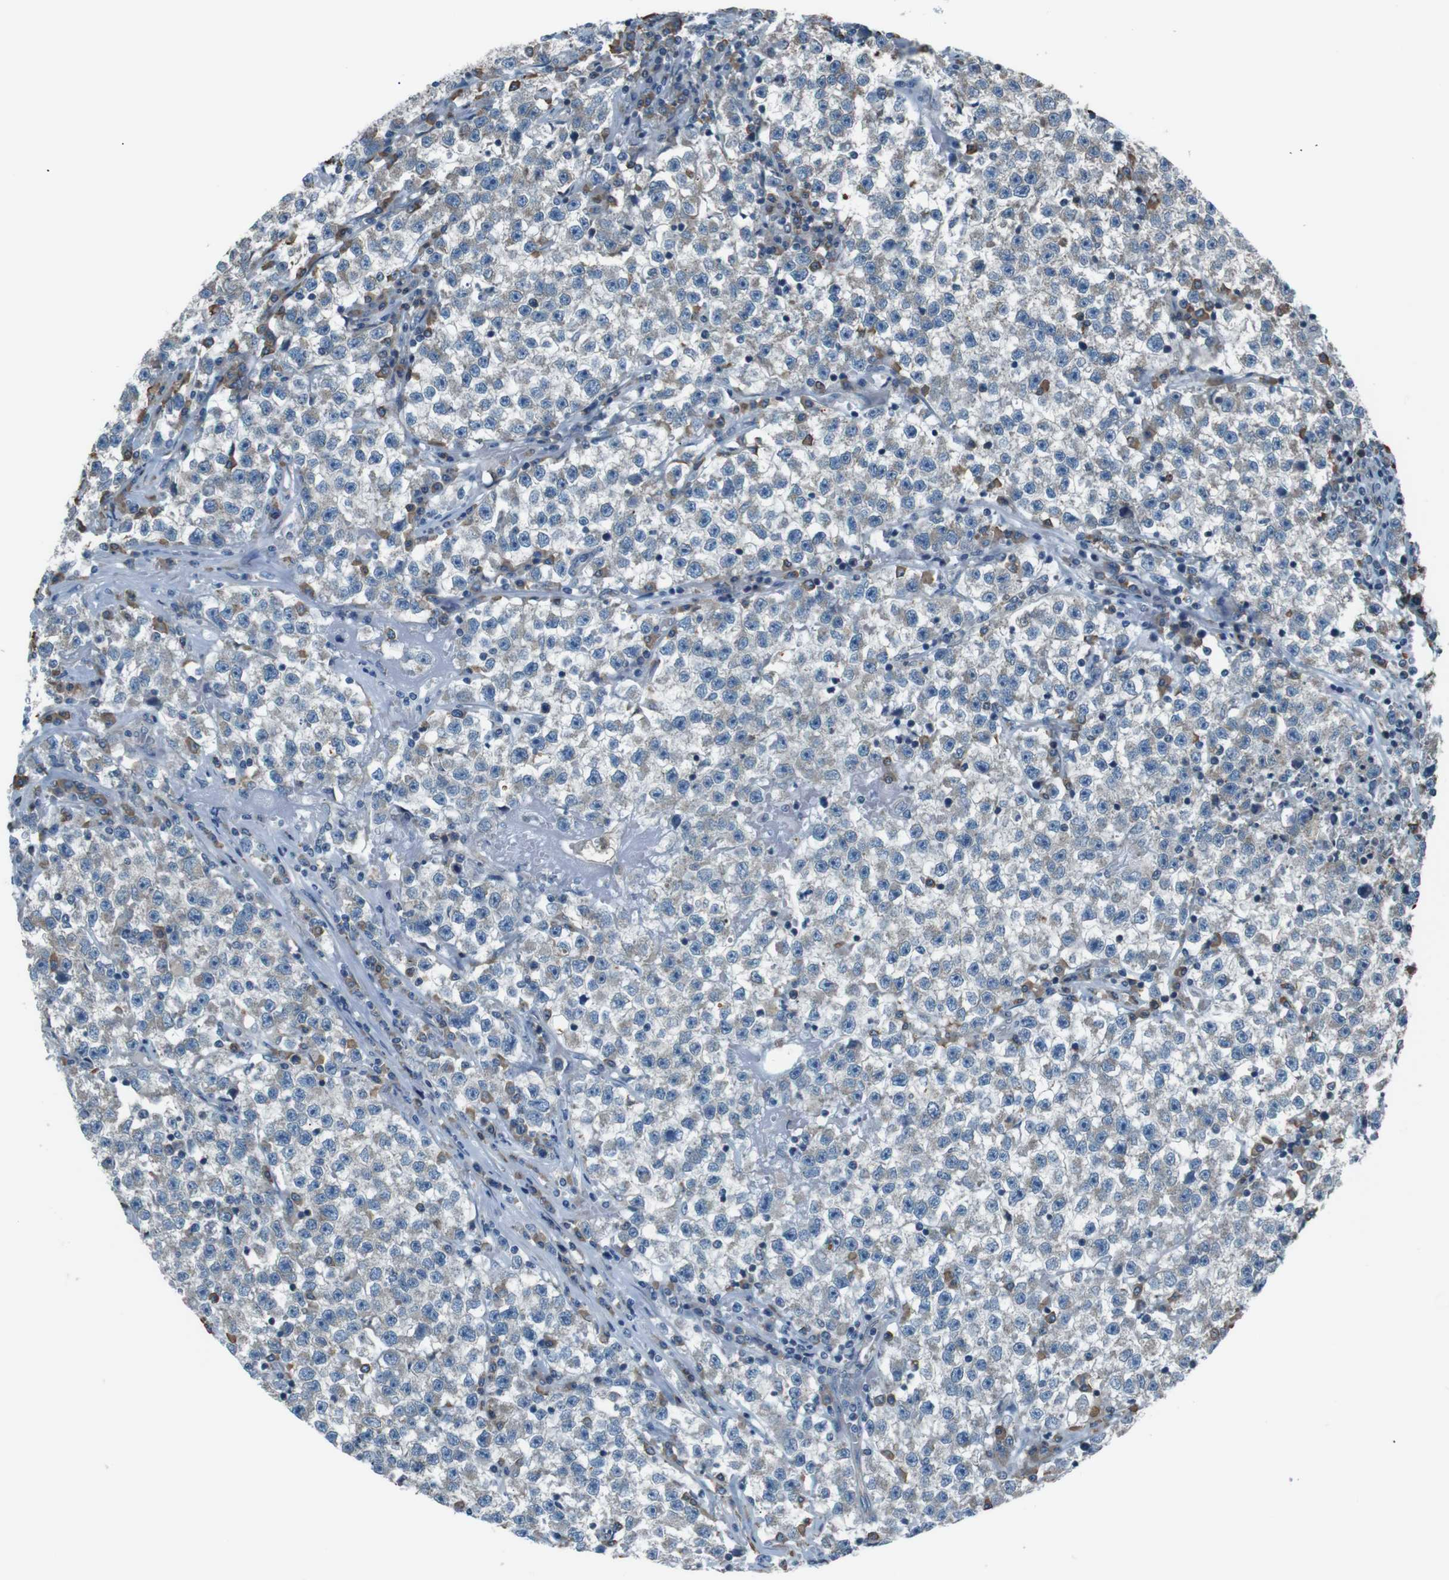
{"staining": {"intensity": "negative", "quantity": "none", "location": "none"}, "tissue": "testis cancer", "cell_type": "Tumor cells", "image_type": "cancer", "snomed": [{"axis": "morphology", "description": "Seminoma, NOS"}, {"axis": "topography", "description": "Testis"}], "caption": "This is an immunohistochemistry (IHC) image of seminoma (testis). There is no expression in tumor cells.", "gene": "SIGMAR1", "patient": {"sex": "male", "age": 22}}